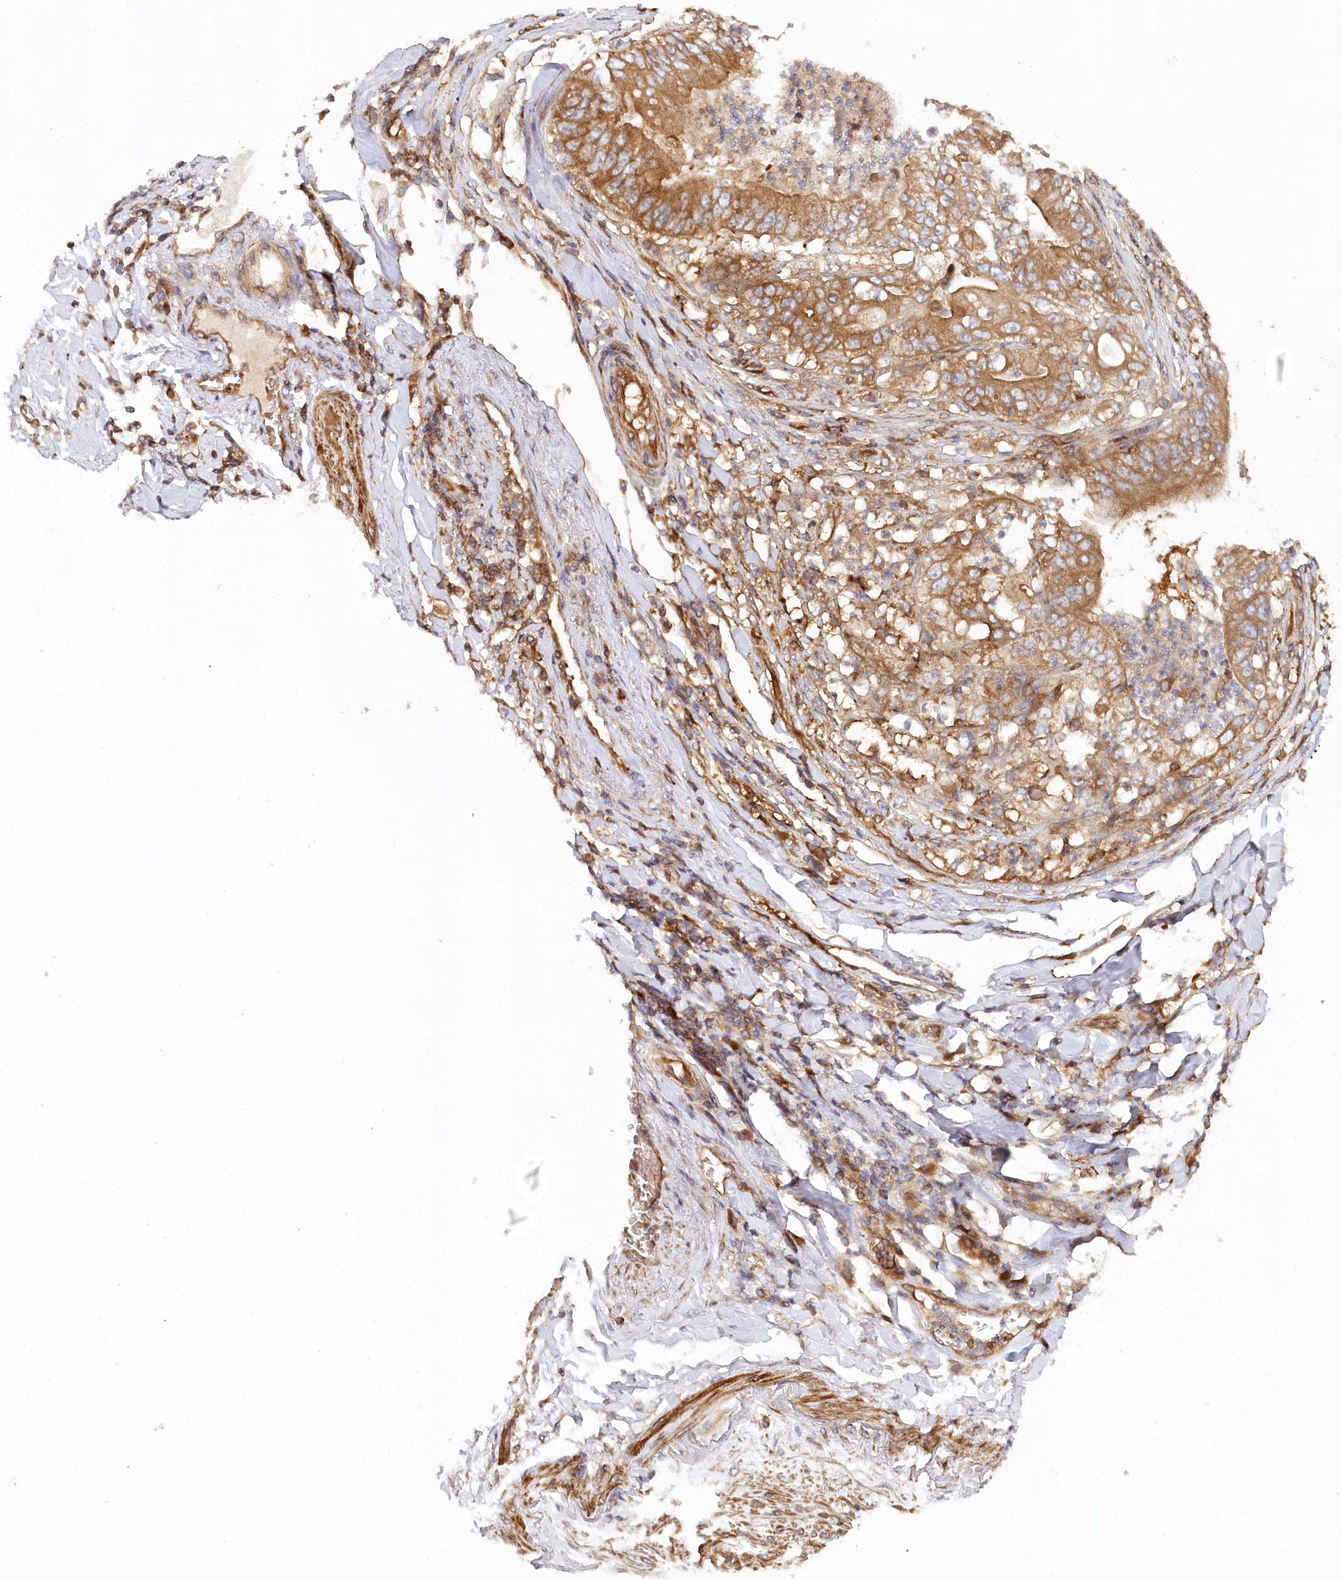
{"staining": {"intensity": "moderate", "quantity": ">75%", "location": "cytoplasmic/membranous"}, "tissue": "stomach cancer", "cell_type": "Tumor cells", "image_type": "cancer", "snomed": [{"axis": "morphology", "description": "Adenocarcinoma, NOS"}, {"axis": "topography", "description": "Stomach"}], "caption": "IHC (DAB) staining of stomach cancer exhibits moderate cytoplasmic/membranous protein expression in about >75% of tumor cells. The staining was performed using DAB to visualize the protein expression in brown, while the nuclei were stained in blue with hematoxylin (Magnification: 20x).", "gene": "PAIP2", "patient": {"sex": "female", "age": 73}}